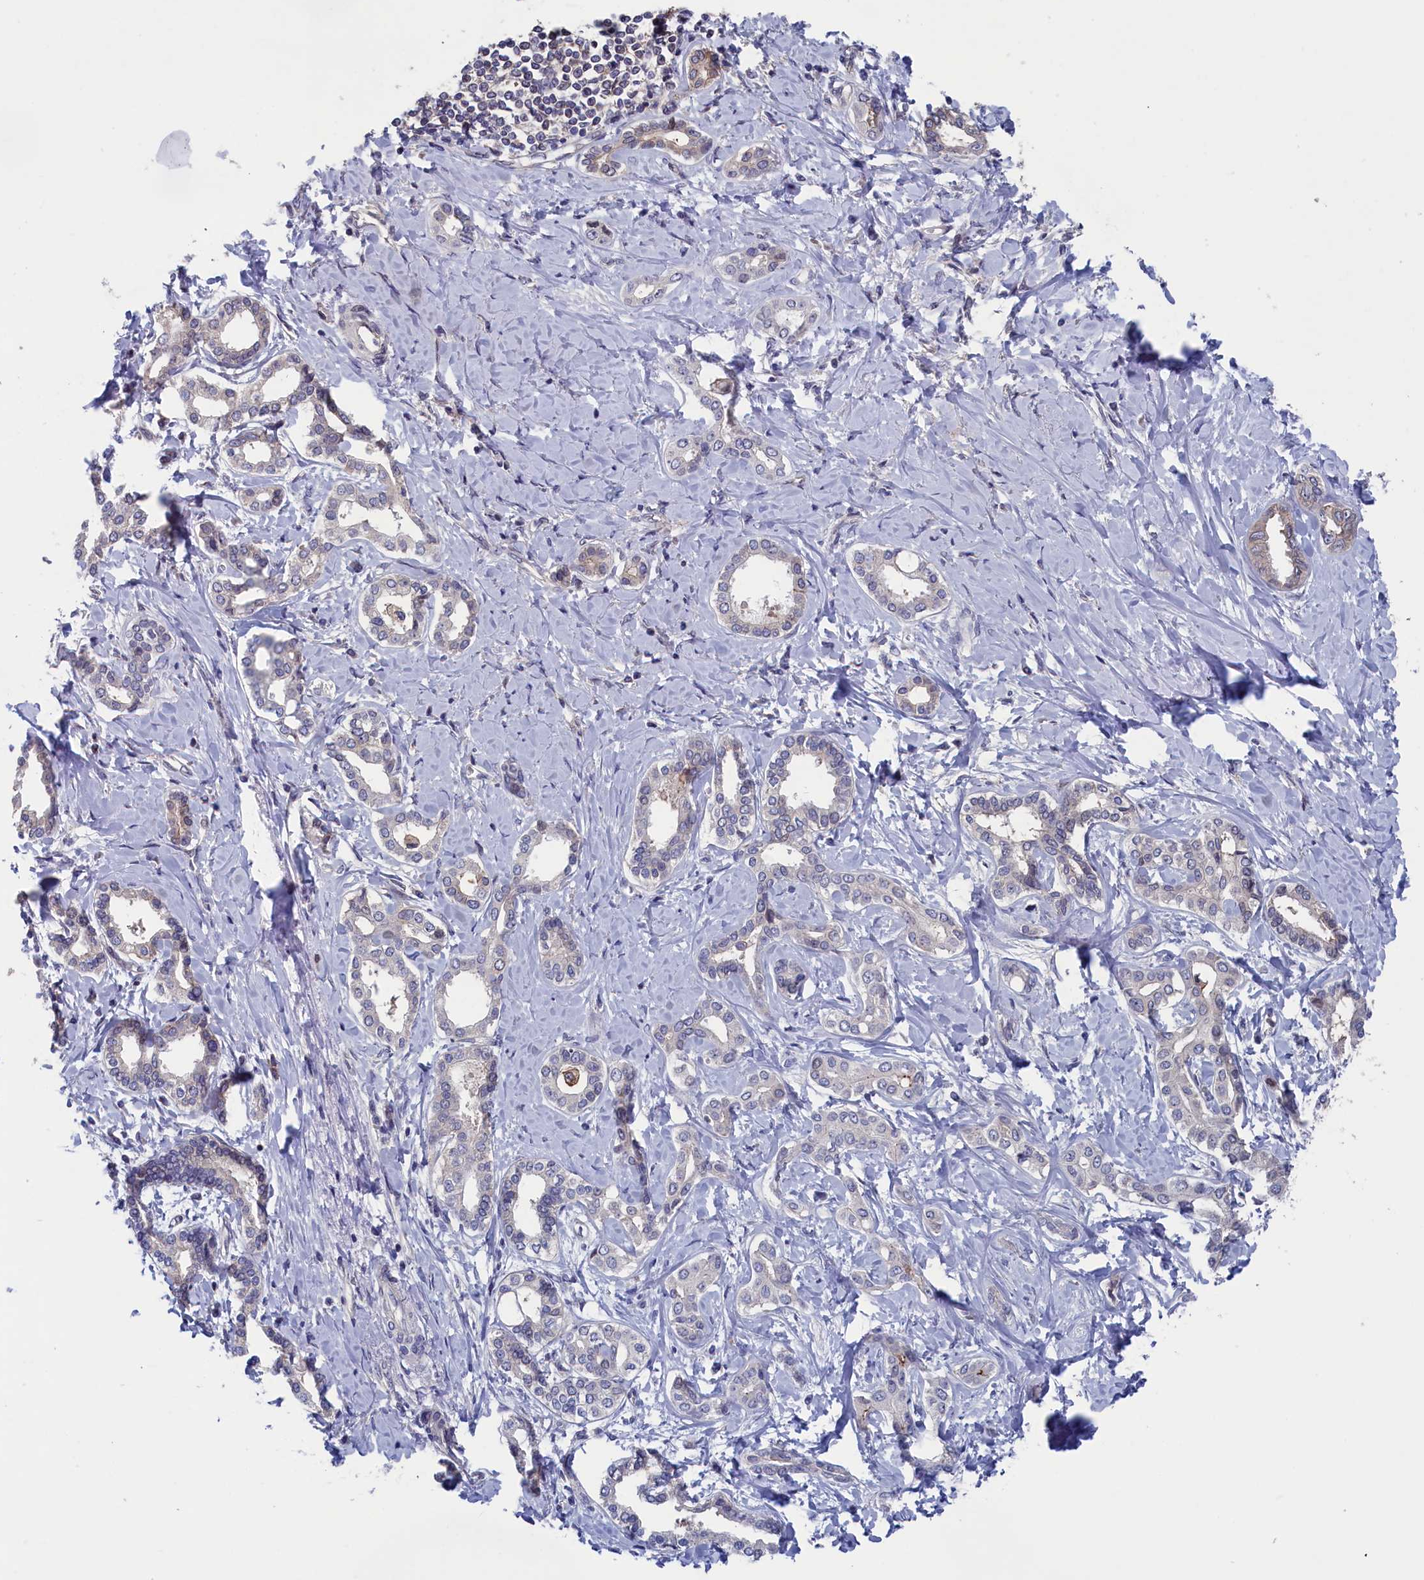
{"staining": {"intensity": "negative", "quantity": "none", "location": "none"}, "tissue": "liver cancer", "cell_type": "Tumor cells", "image_type": "cancer", "snomed": [{"axis": "morphology", "description": "Cholangiocarcinoma"}, {"axis": "topography", "description": "Liver"}], "caption": "Tumor cells show no significant protein positivity in liver cancer (cholangiocarcinoma).", "gene": "SPATA13", "patient": {"sex": "female", "age": 77}}